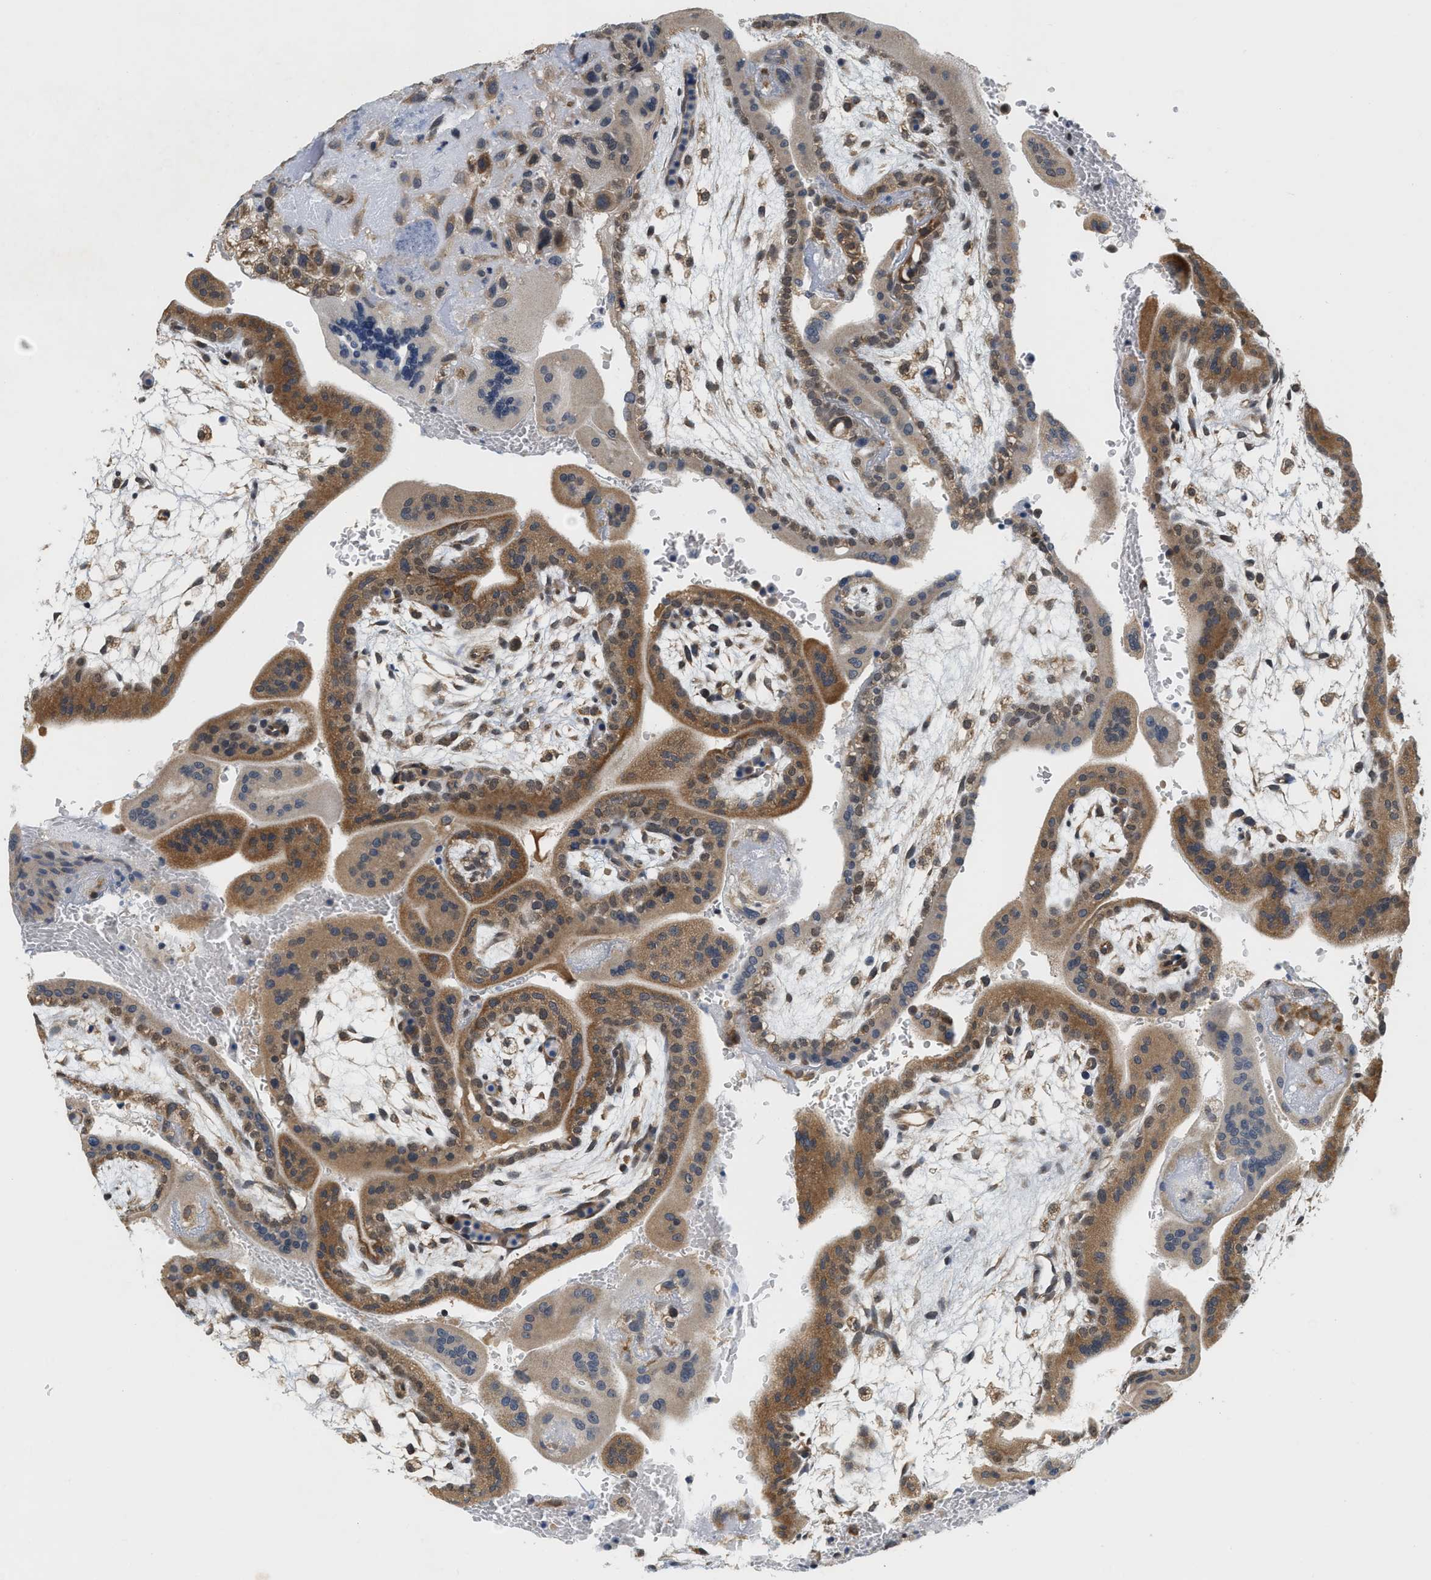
{"staining": {"intensity": "moderate", "quantity": ">75%", "location": "cytoplasmic/membranous"}, "tissue": "placenta", "cell_type": "Decidual cells", "image_type": "normal", "snomed": [{"axis": "morphology", "description": "Normal tissue, NOS"}, {"axis": "topography", "description": "Placenta"}], "caption": "High-power microscopy captured an immunohistochemistry image of unremarkable placenta, revealing moderate cytoplasmic/membranous staining in about >75% of decidual cells. (DAB (3,3'-diaminobenzidine) IHC, brown staining for protein, blue staining for nuclei).", "gene": "GIGYF1", "patient": {"sex": "female", "age": 35}}